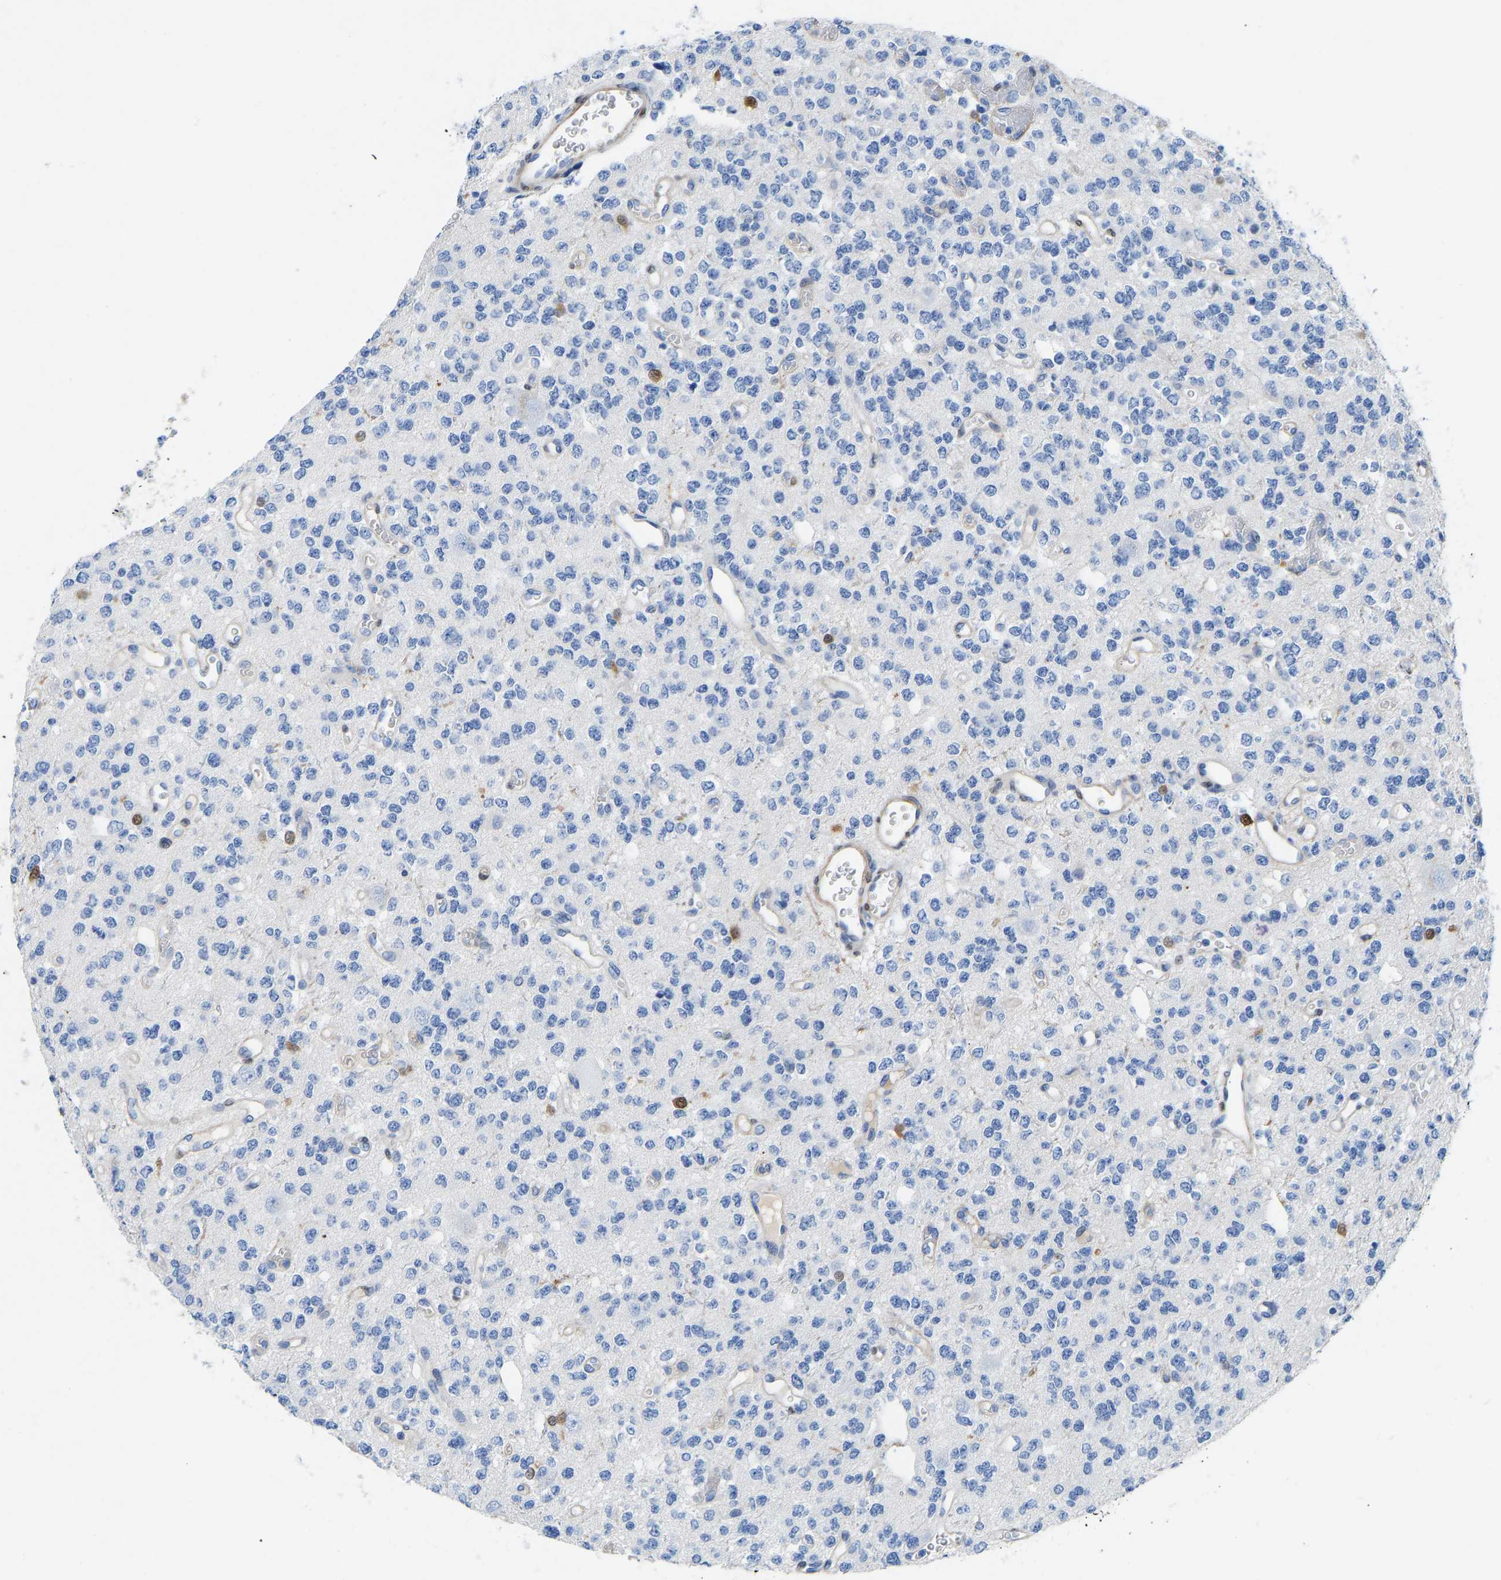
{"staining": {"intensity": "negative", "quantity": "none", "location": "none"}, "tissue": "glioma", "cell_type": "Tumor cells", "image_type": "cancer", "snomed": [{"axis": "morphology", "description": "Glioma, malignant, Low grade"}, {"axis": "topography", "description": "Brain"}], "caption": "The IHC photomicrograph has no significant staining in tumor cells of low-grade glioma (malignant) tissue. The staining was performed using DAB to visualize the protein expression in brown, while the nuclei were stained in blue with hematoxylin (Magnification: 20x).", "gene": "NKAIN3", "patient": {"sex": "male", "age": 38}}